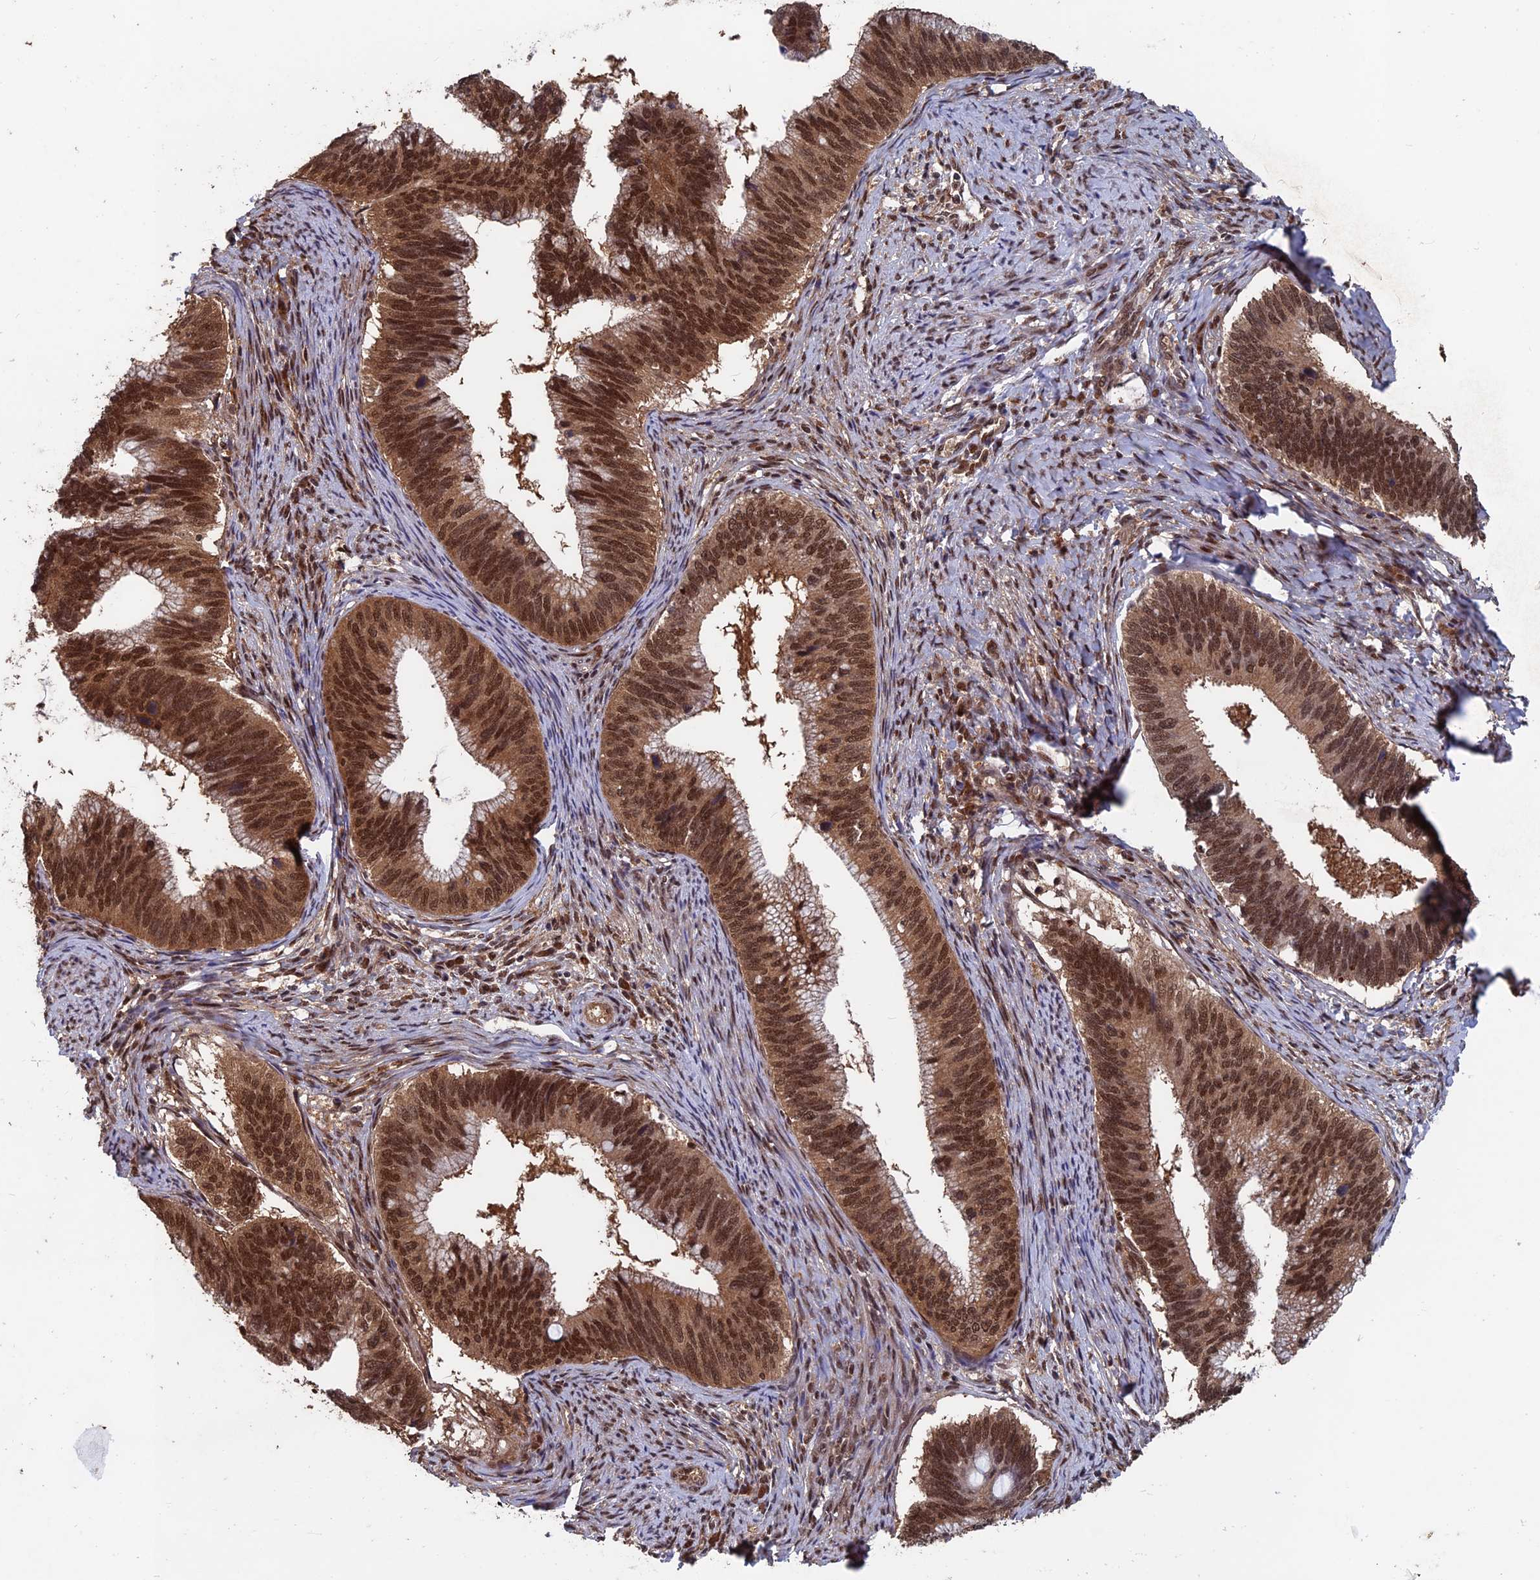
{"staining": {"intensity": "strong", "quantity": ">75%", "location": "cytoplasmic/membranous,nuclear"}, "tissue": "cervical cancer", "cell_type": "Tumor cells", "image_type": "cancer", "snomed": [{"axis": "morphology", "description": "Adenocarcinoma, NOS"}, {"axis": "topography", "description": "Cervix"}], "caption": "A high-resolution photomicrograph shows immunohistochemistry (IHC) staining of adenocarcinoma (cervical), which demonstrates strong cytoplasmic/membranous and nuclear positivity in about >75% of tumor cells.", "gene": "FAM53C", "patient": {"sex": "female", "age": 42}}